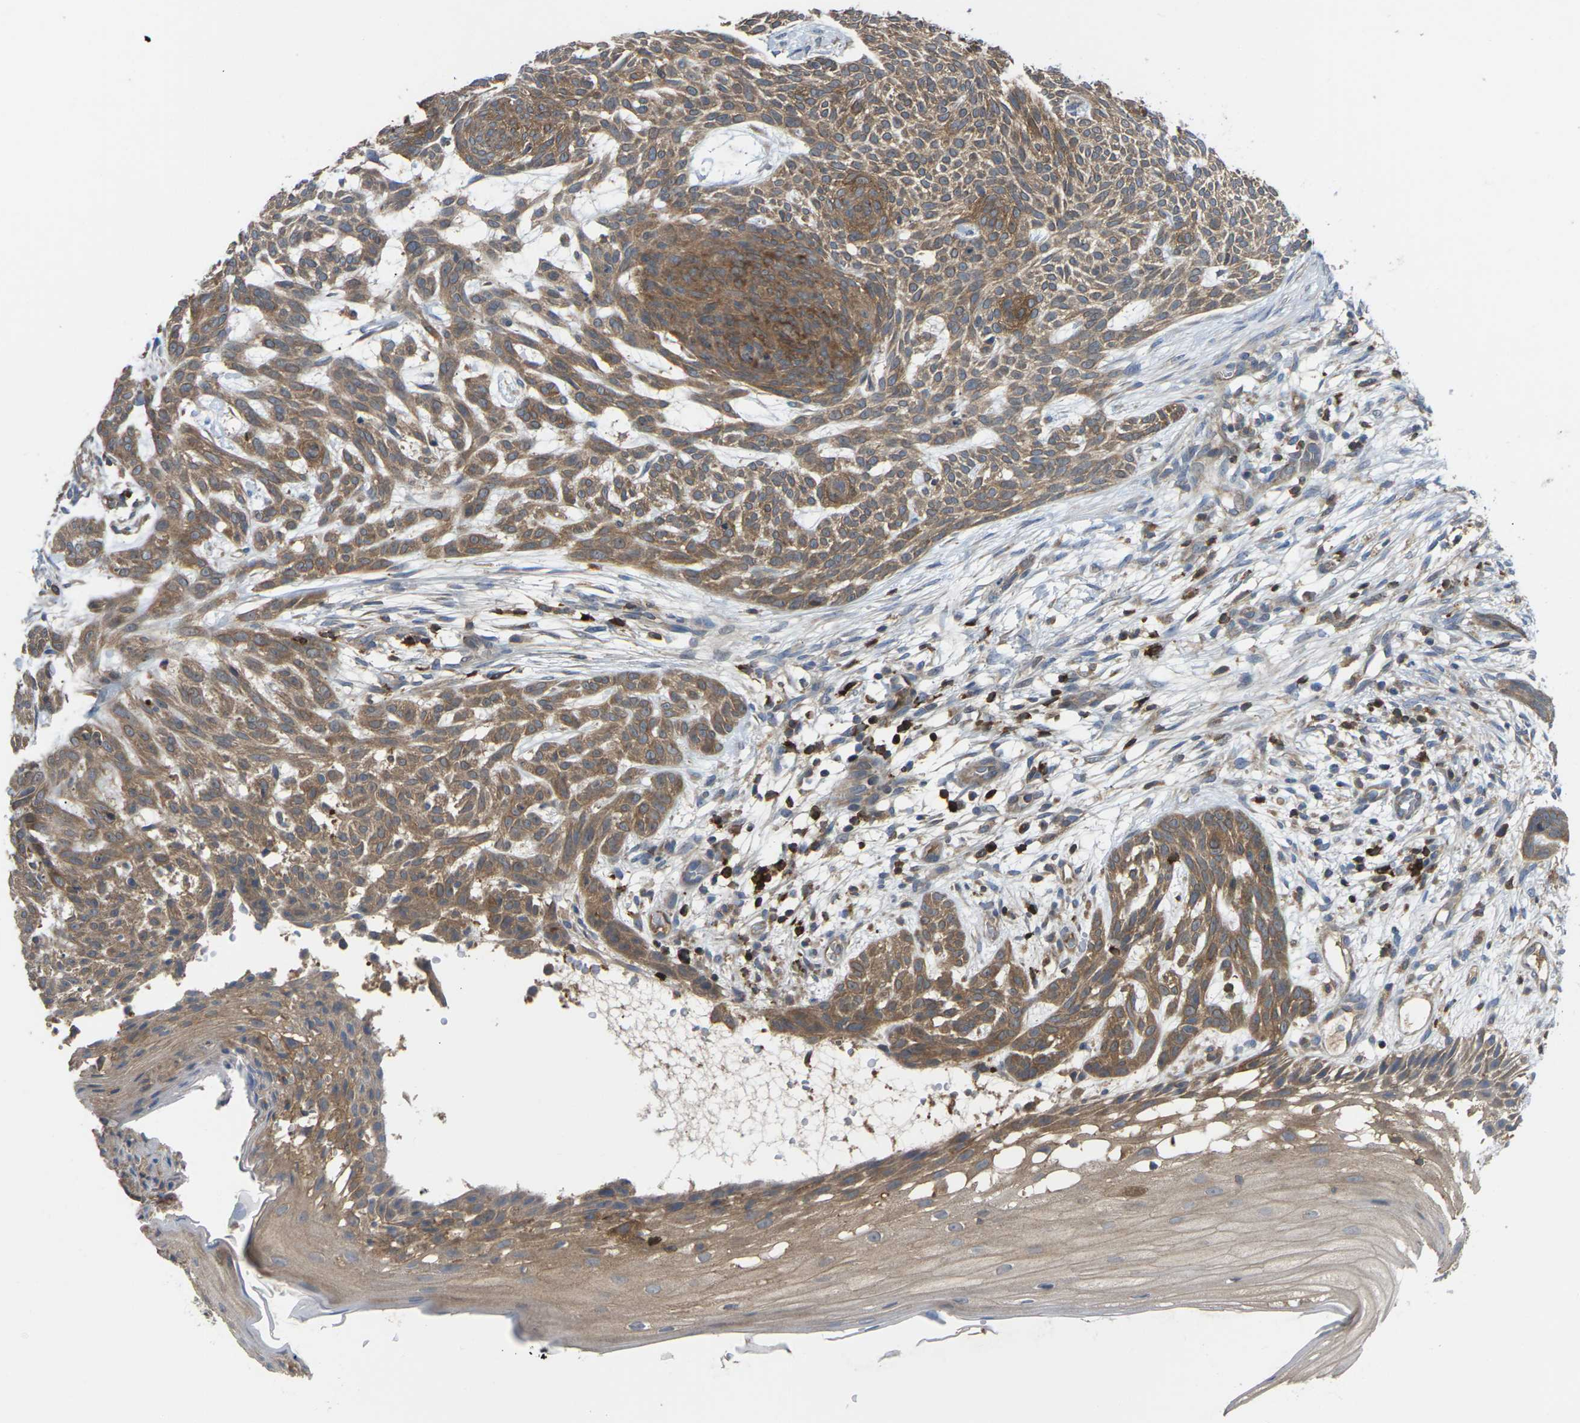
{"staining": {"intensity": "moderate", "quantity": ">75%", "location": "cytoplasmic/membranous"}, "tissue": "skin cancer", "cell_type": "Tumor cells", "image_type": "cancer", "snomed": [{"axis": "morphology", "description": "Basal cell carcinoma"}, {"axis": "topography", "description": "Skin"}], "caption": "Immunohistochemistry photomicrograph of skin cancer (basal cell carcinoma) stained for a protein (brown), which exhibits medium levels of moderate cytoplasmic/membranous staining in about >75% of tumor cells.", "gene": "TIAM1", "patient": {"sex": "female", "age": 59}}